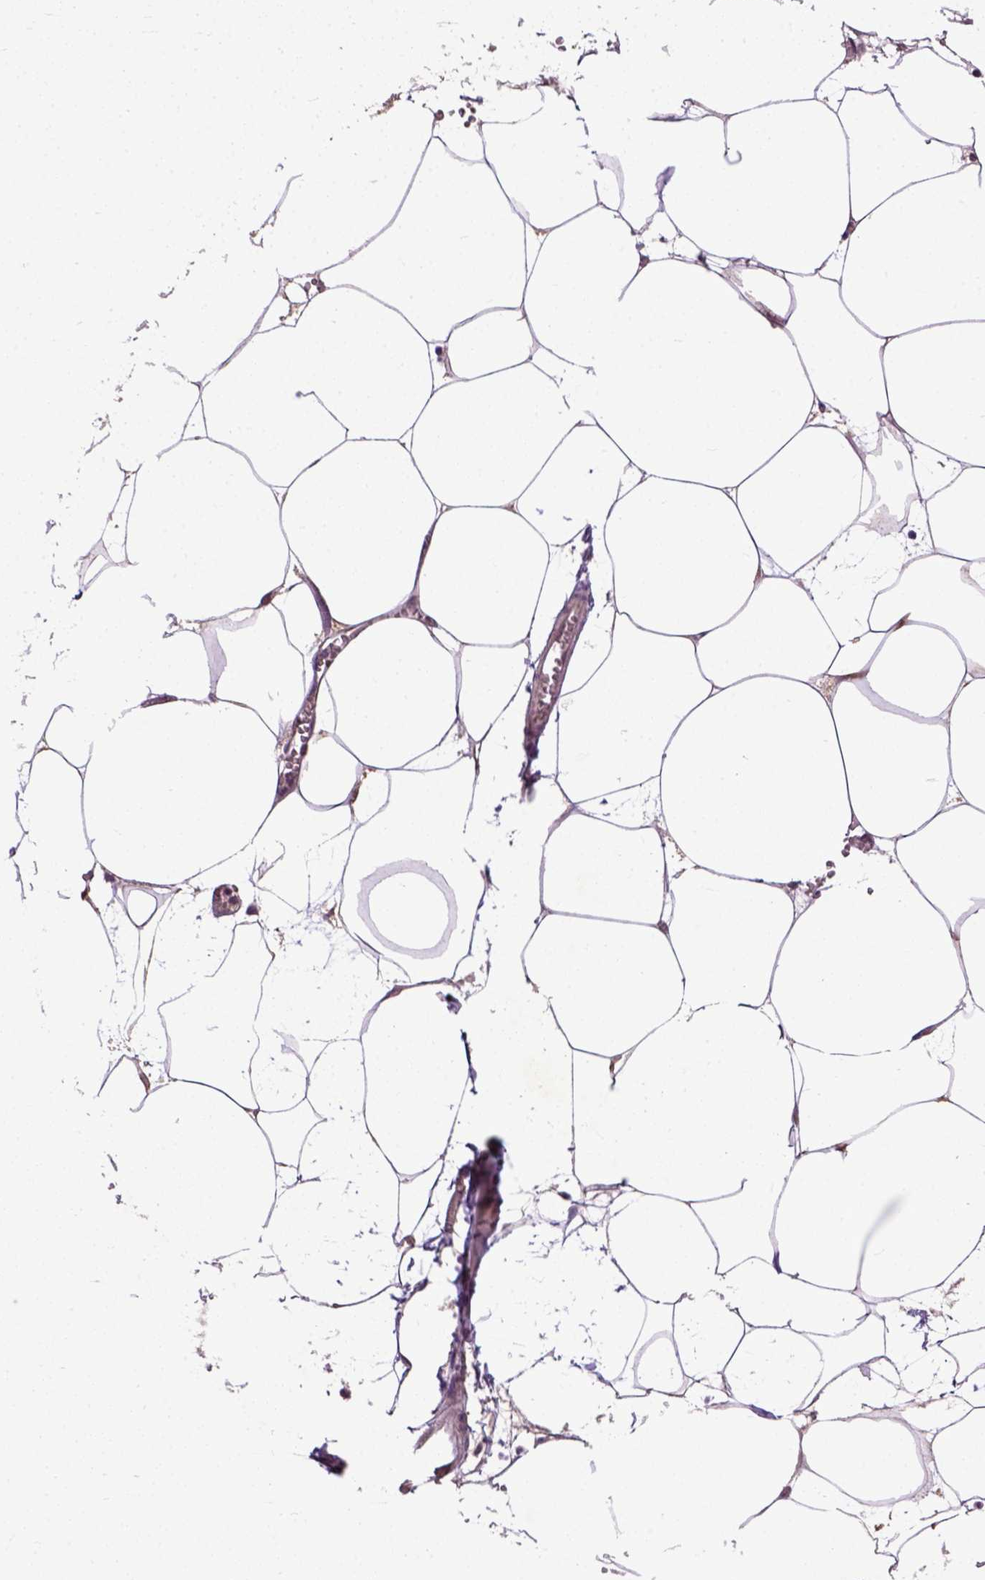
{"staining": {"intensity": "moderate", "quantity": ">75%", "location": "nuclear"}, "tissue": "adipose tissue", "cell_type": "Adipocytes", "image_type": "normal", "snomed": [{"axis": "morphology", "description": "Normal tissue, NOS"}, {"axis": "topography", "description": "Adipose tissue"}, {"axis": "topography", "description": "Pancreas"}, {"axis": "topography", "description": "Peripheral nerve tissue"}], "caption": "This is an image of immunohistochemistry (IHC) staining of benign adipose tissue, which shows moderate expression in the nuclear of adipocytes.", "gene": "UBA3", "patient": {"sex": "female", "age": 58}}